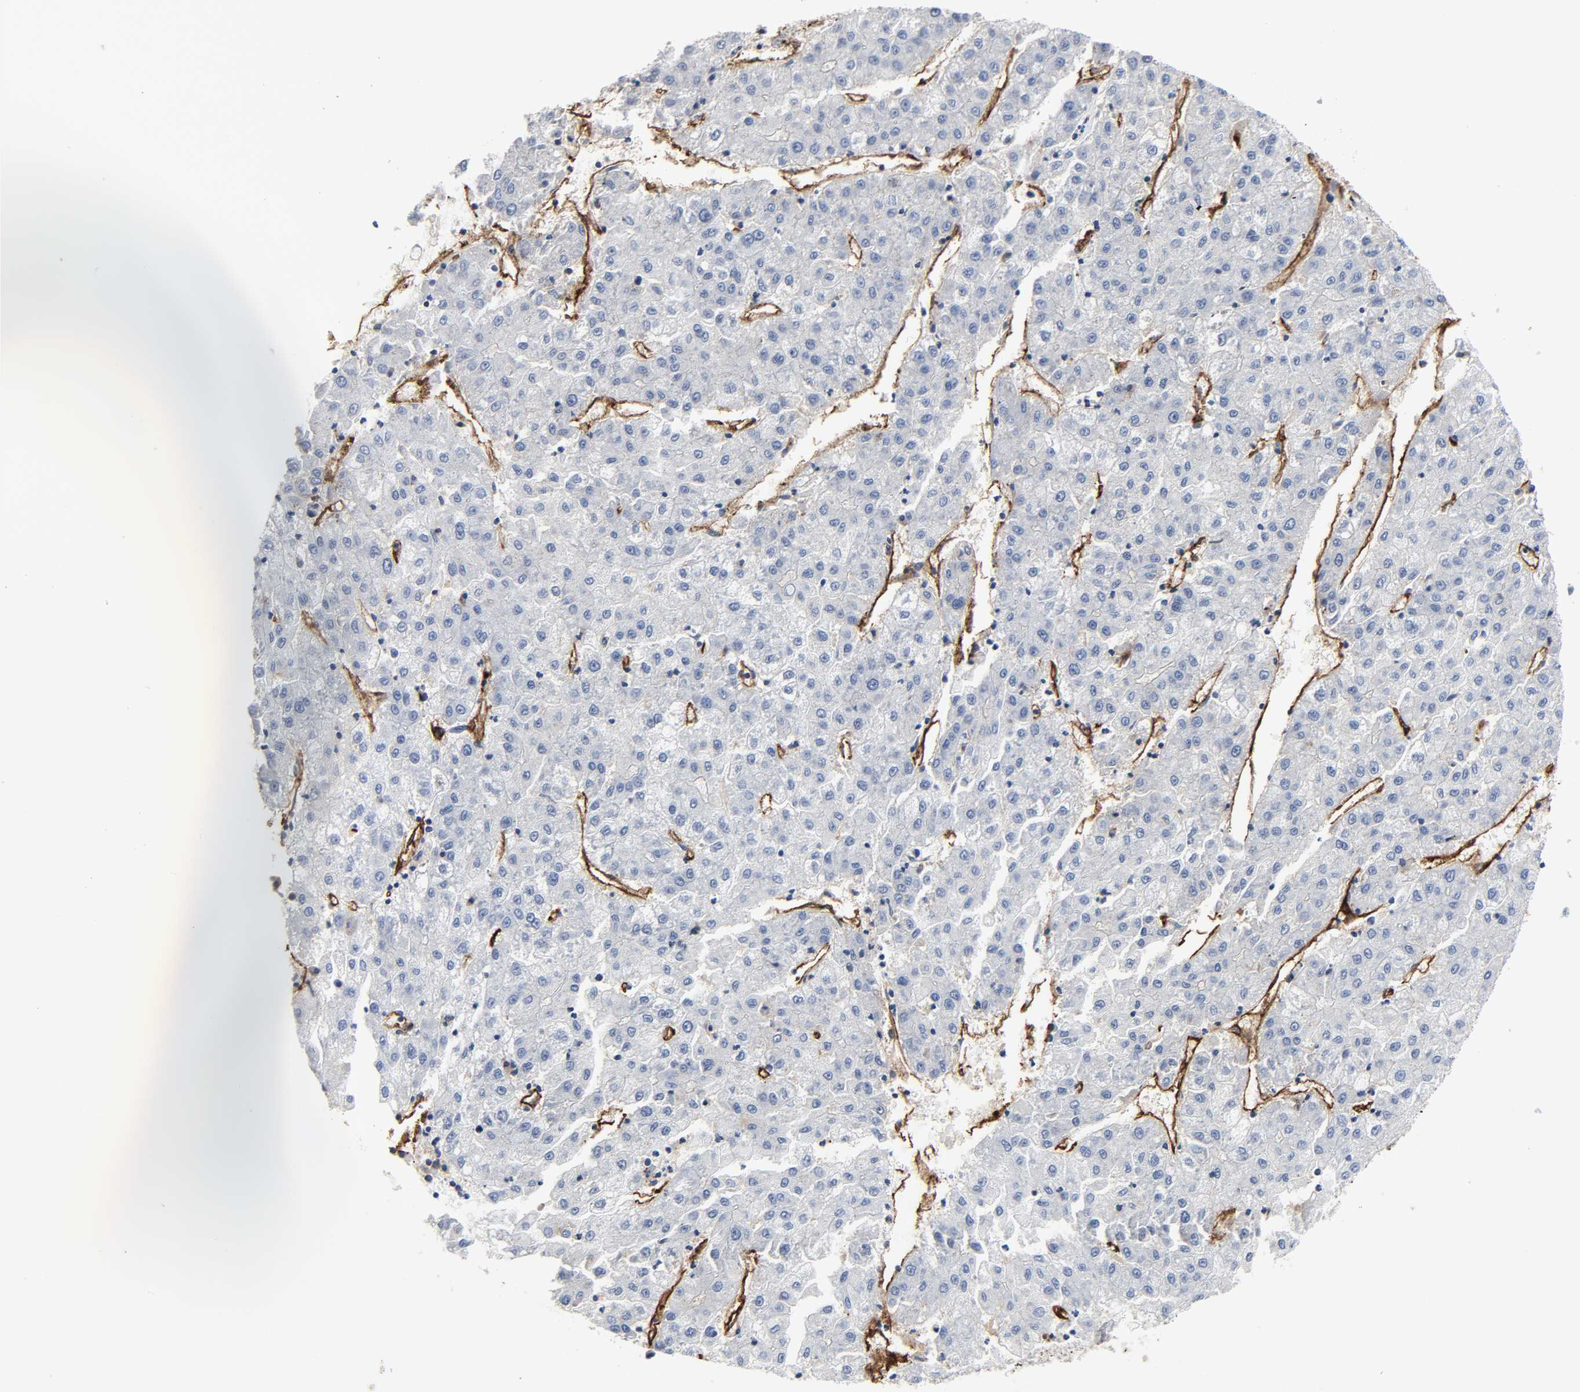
{"staining": {"intensity": "negative", "quantity": "none", "location": "none"}, "tissue": "liver cancer", "cell_type": "Tumor cells", "image_type": "cancer", "snomed": [{"axis": "morphology", "description": "Carcinoma, Hepatocellular, NOS"}, {"axis": "topography", "description": "Liver"}], "caption": "Immunohistochemistry (IHC) image of neoplastic tissue: hepatocellular carcinoma (liver) stained with DAB (3,3'-diaminobenzidine) demonstrates no significant protein positivity in tumor cells.", "gene": "PECAM1", "patient": {"sex": "male", "age": 72}}